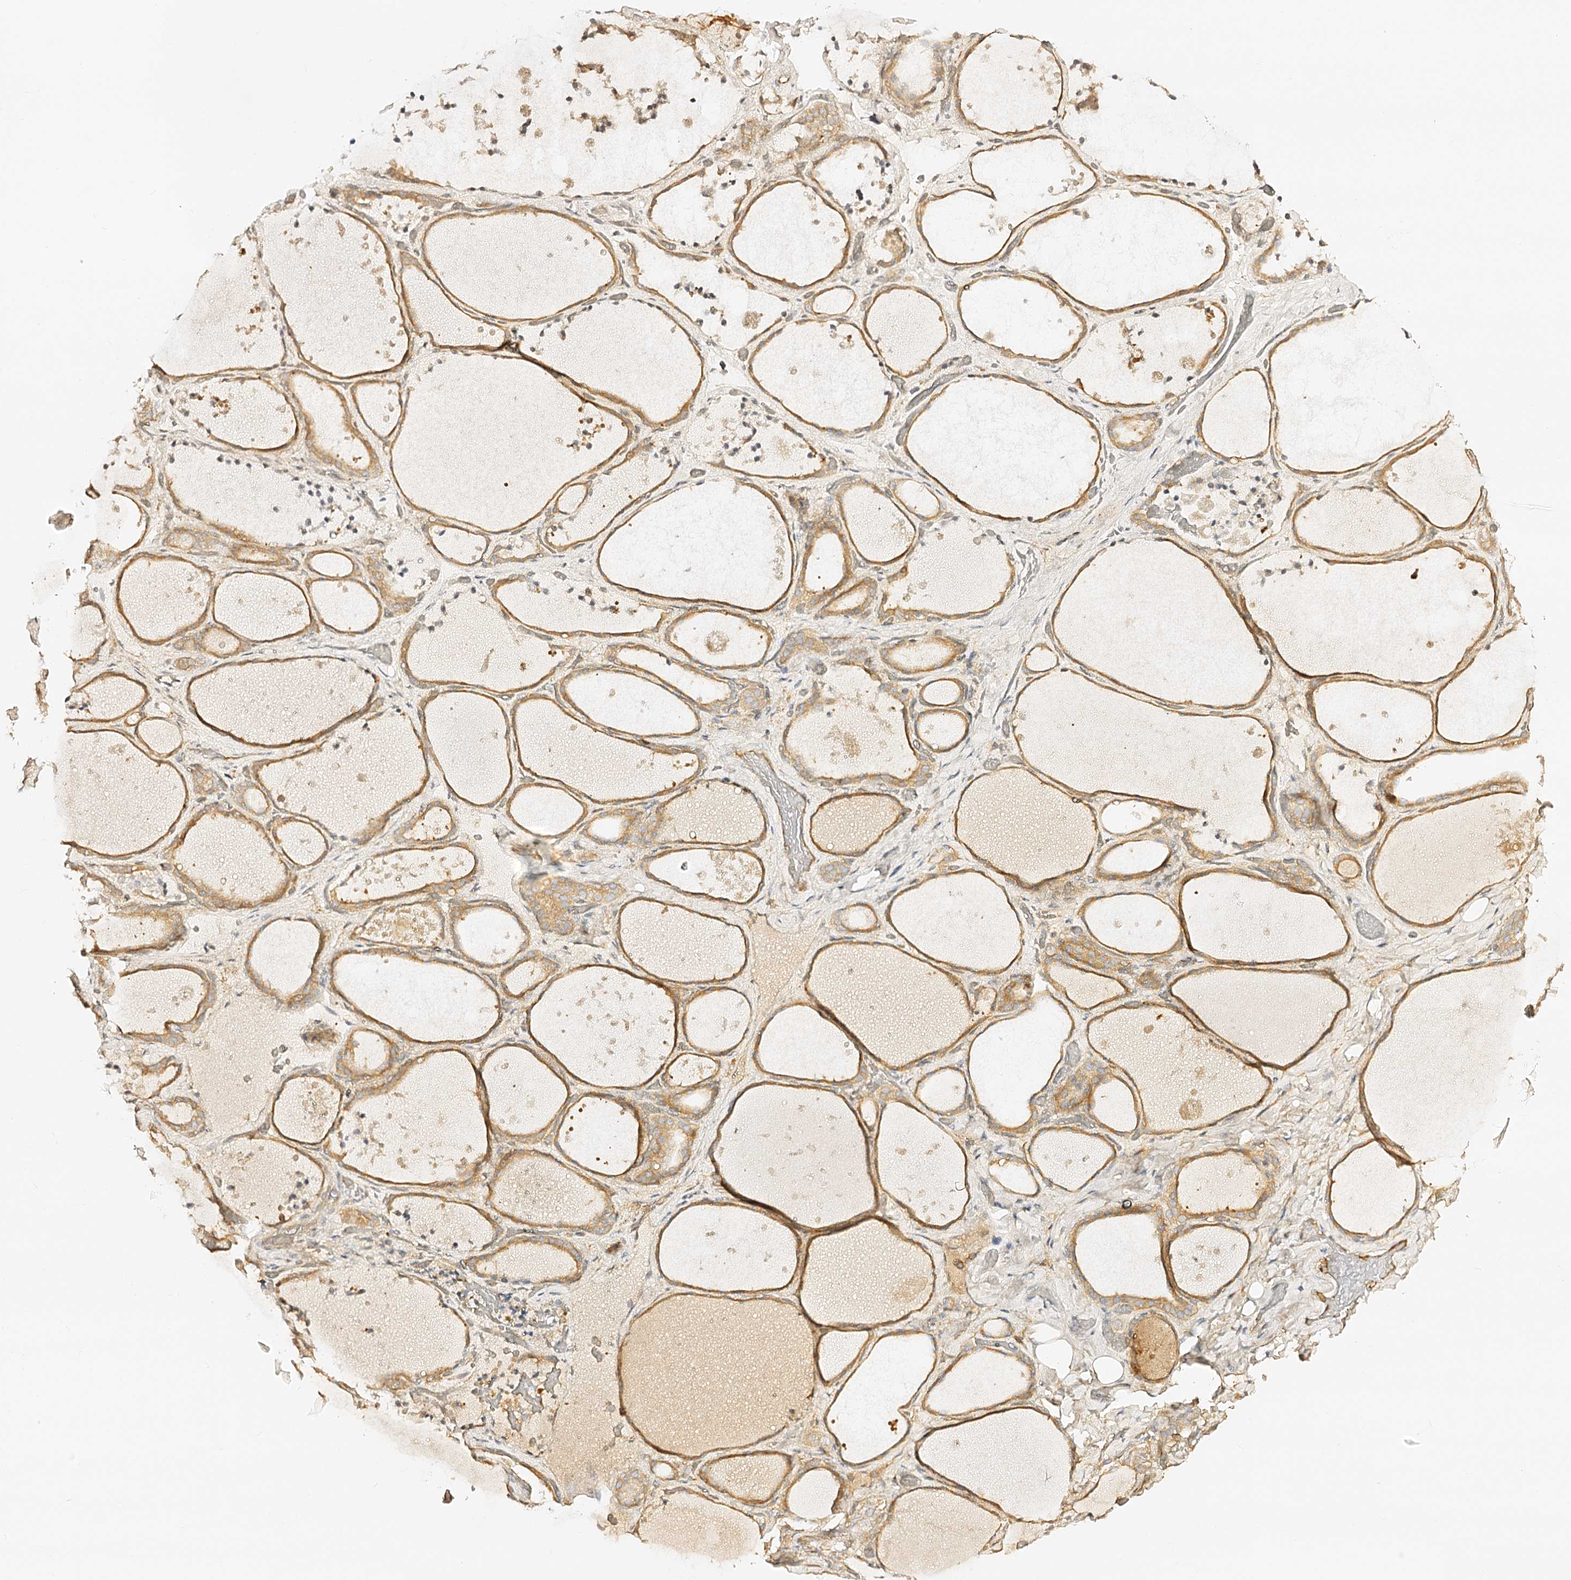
{"staining": {"intensity": "moderate", "quantity": ">75%", "location": "cytoplasmic/membranous"}, "tissue": "thyroid gland", "cell_type": "Glandular cells", "image_type": "normal", "snomed": [{"axis": "morphology", "description": "Normal tissue, NOS"}, {"axis": "topography", "description": "Thyroid gland"}], "caption": "Benign thyroid gland shows moderate cytoplasmic/membranous expression in about >75% of glandular cells.", "gene": "CSKMT", "patient": {"sex": "female", "age": 44}}